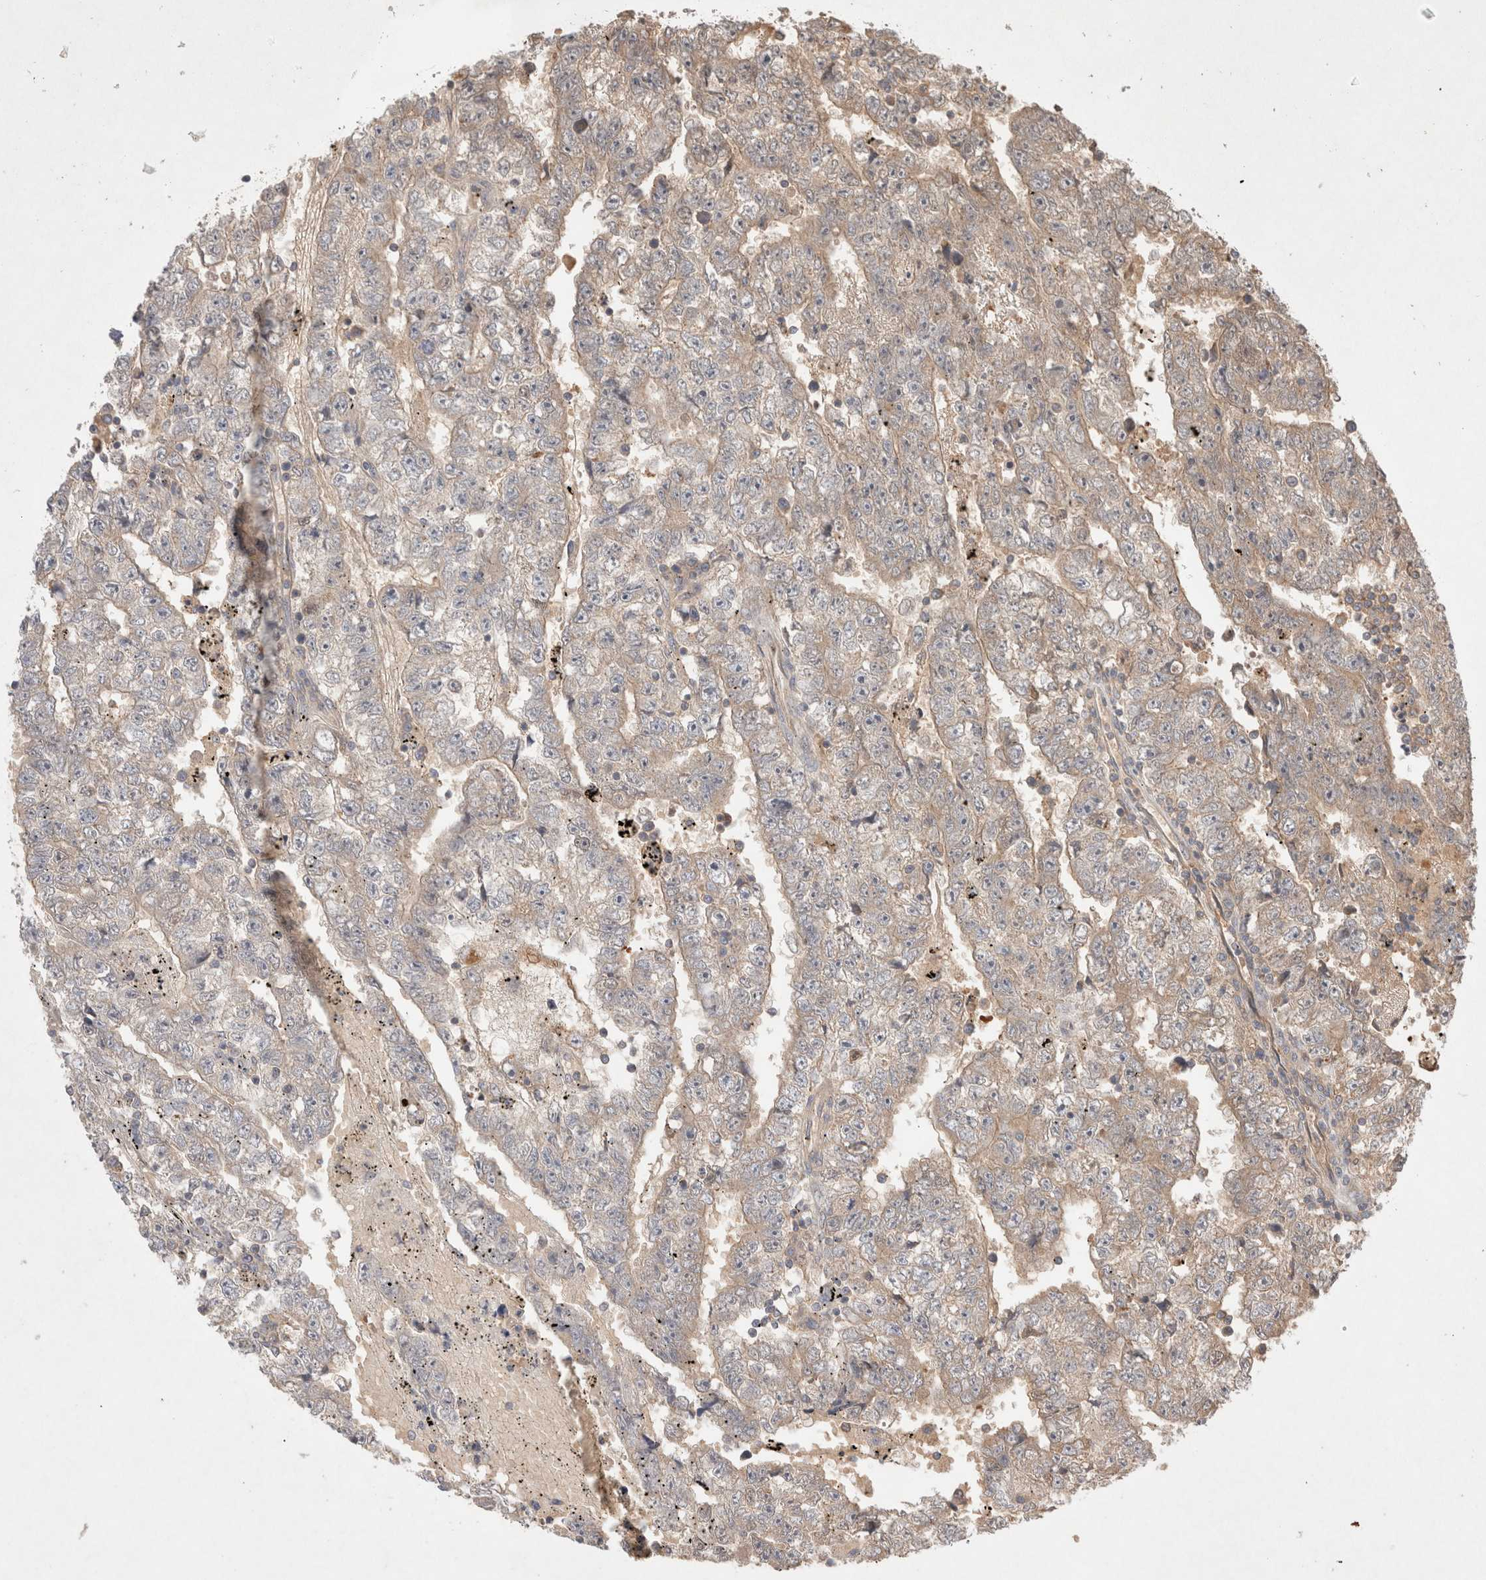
{"staining": {"intensity": "weak", "quantity": ">75%", "location": "cytoplasmic/membranous"}, "tissue": "testis cancer", "cell_type": "Tumor cells", "image_type": "cancer", "snomed": [{"axis": "morphology", "description": "Carcinoma, Embryonal, NOS"}, {"axis": "topography", "description": "Testis"}], "caption": "Immunohistochemical staining of testis cancer reveals weak cytoplasmic/membranous protein staining in approximately >75% of tumor cells.", "gene": "KLHL20", "patient": {"sex": "male", "age": 25}}